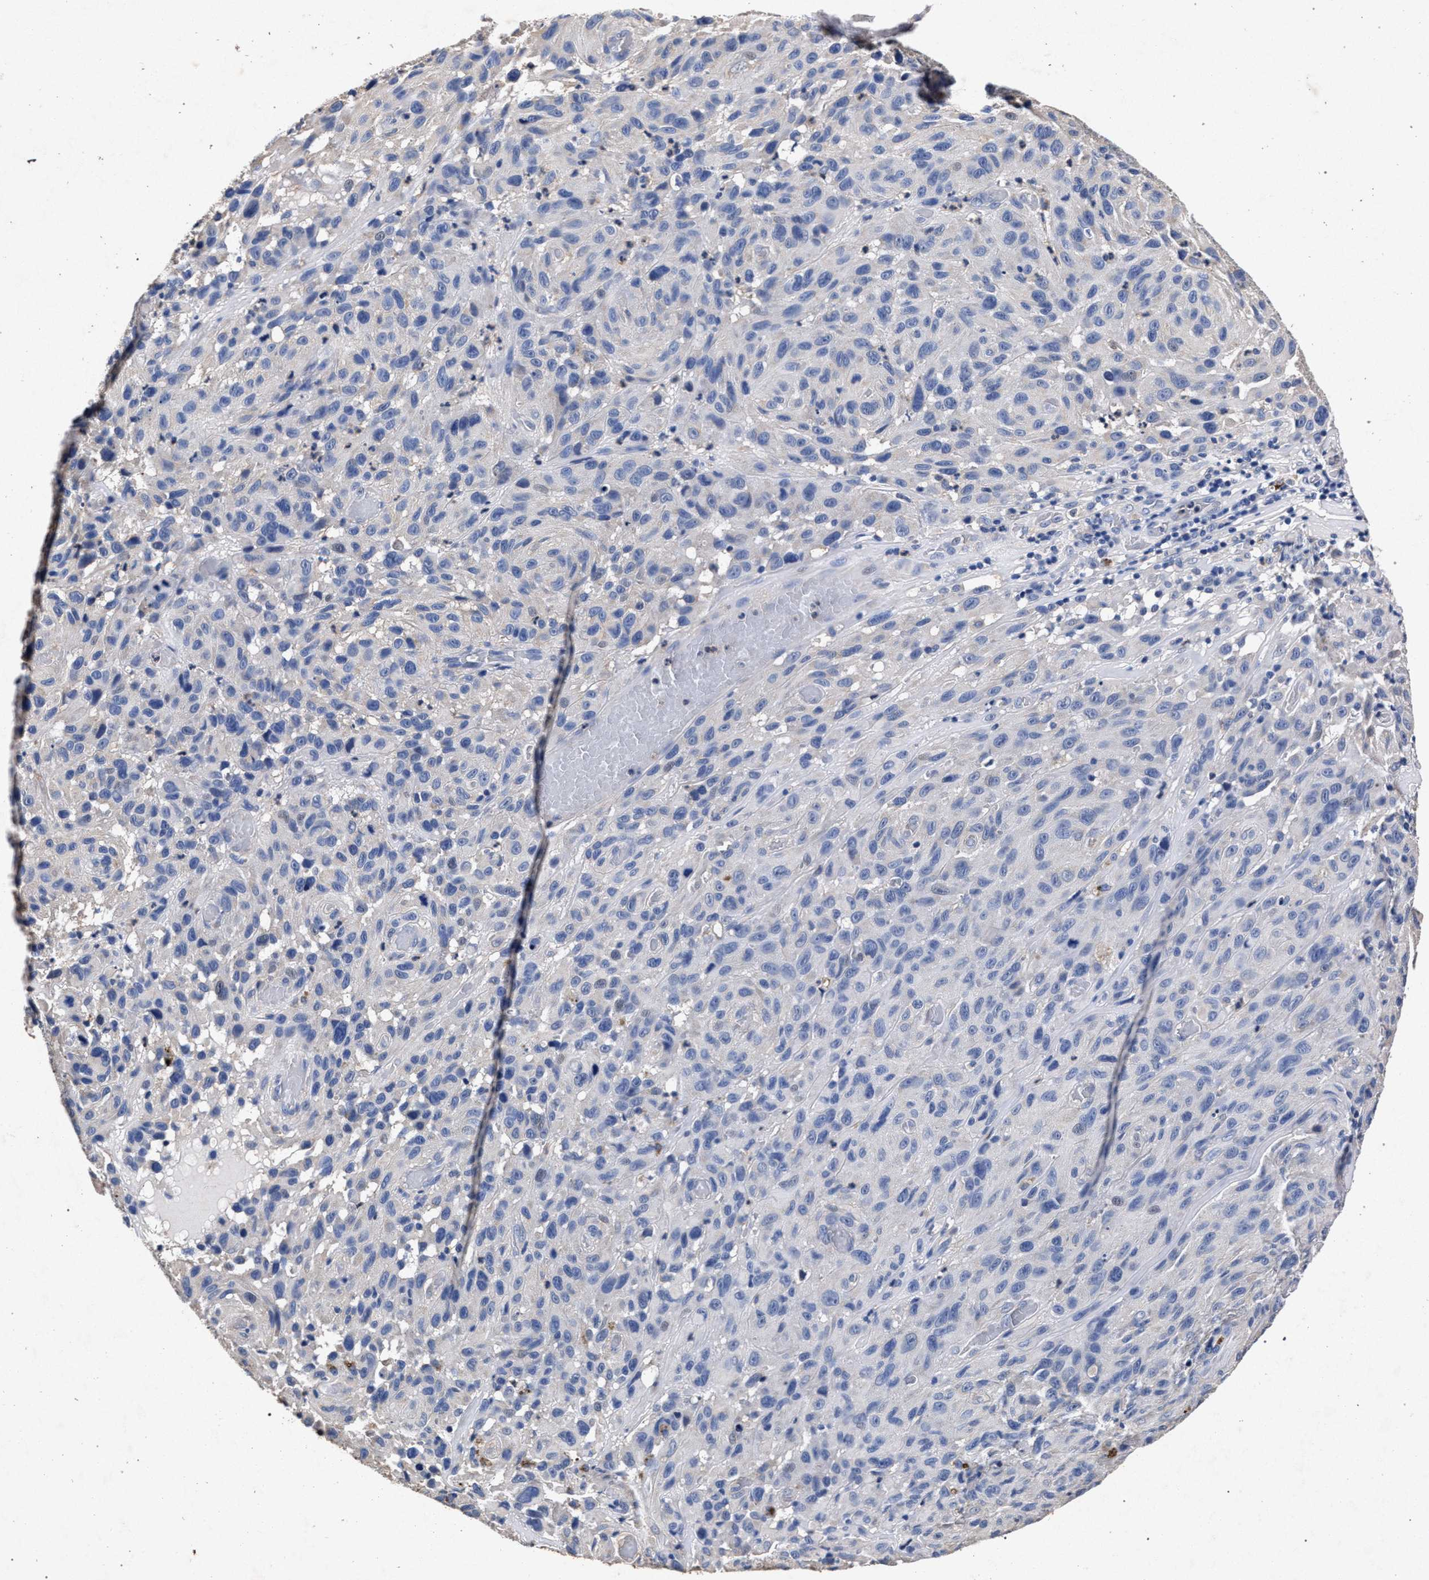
{"staining": {"intensity": "negative", "quantity": "none", "location": "none"}, "tissue": "melanoma", "cell_type": "Tumor cells", "image_type": "cancer", "snomed": [{"axis": "morphology", "description": "Malignant melanoma, NOS"}, {"axis": "topography", "description": "Skin"}], "caption": "The IHC micrograph has no significant expression in tumor cells of melanoma tissue. (Brightfield microscopy of DAB immunohistochemistry at high magnification).", "gene": "ATP1A2", "patient": {"sex": "male", "age": 66}}